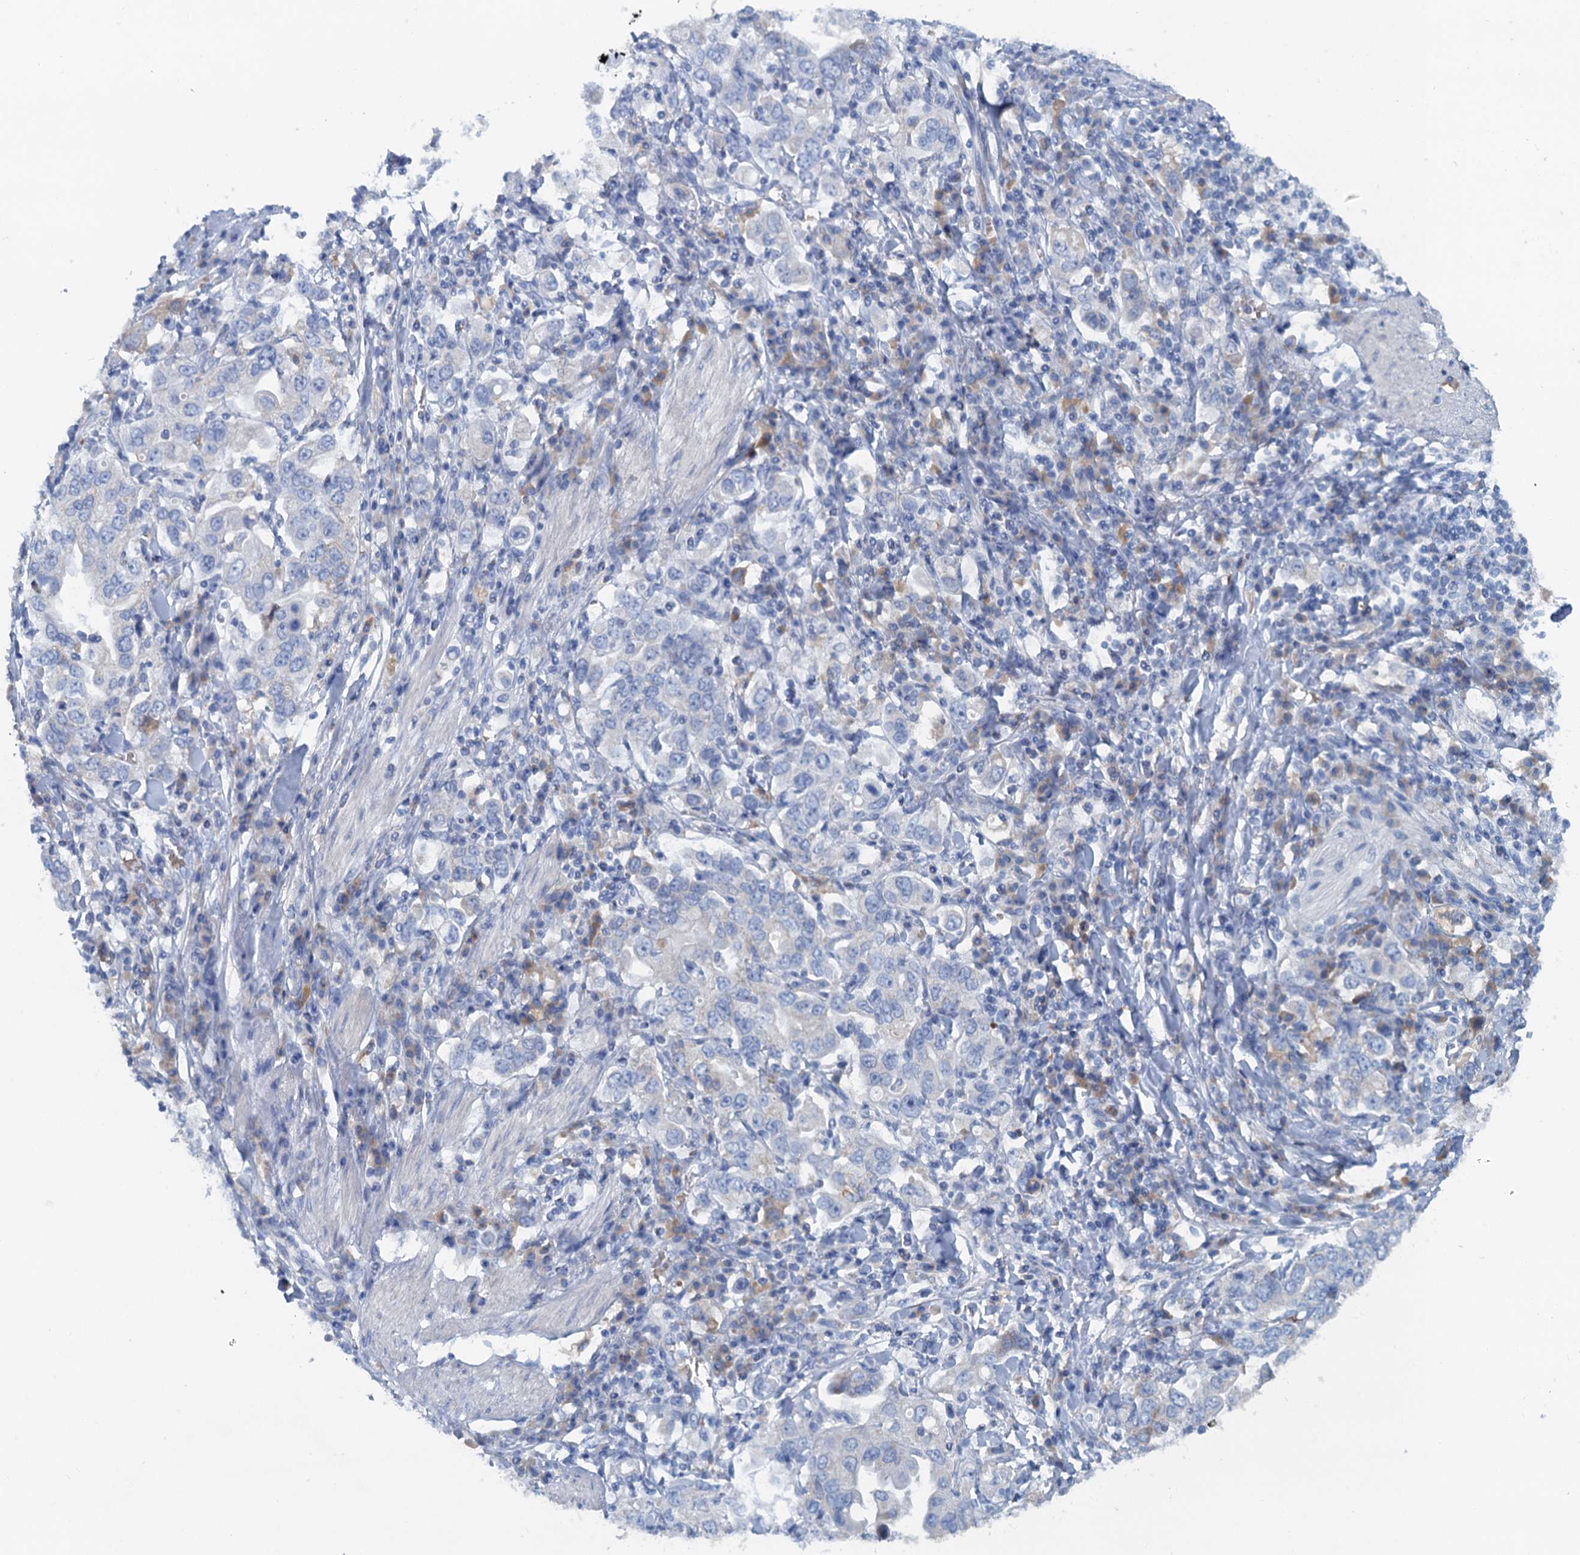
{"staining": {"intensity": "negative", "quantity": "none", "location": "none"}, "tissue": "stomach cancer", "cell_type": "Tumor cells", "image_type": "cancer", "snomed": [{"axis": "morphology", "description": "Adenocarcinoma, NOS"}, {"axis": "topography", "description": "Stomach, upper"}], "caption": "This histopathology image is of stomach cancer (adenocarcinoma) stained with immunohistochemistry to label a protein in brown with the nuclei are counter-stained blue. There is no positivity in tumor cells.", "gene": "MYADML2", "patient": {"sex": "male", "age": 62}}